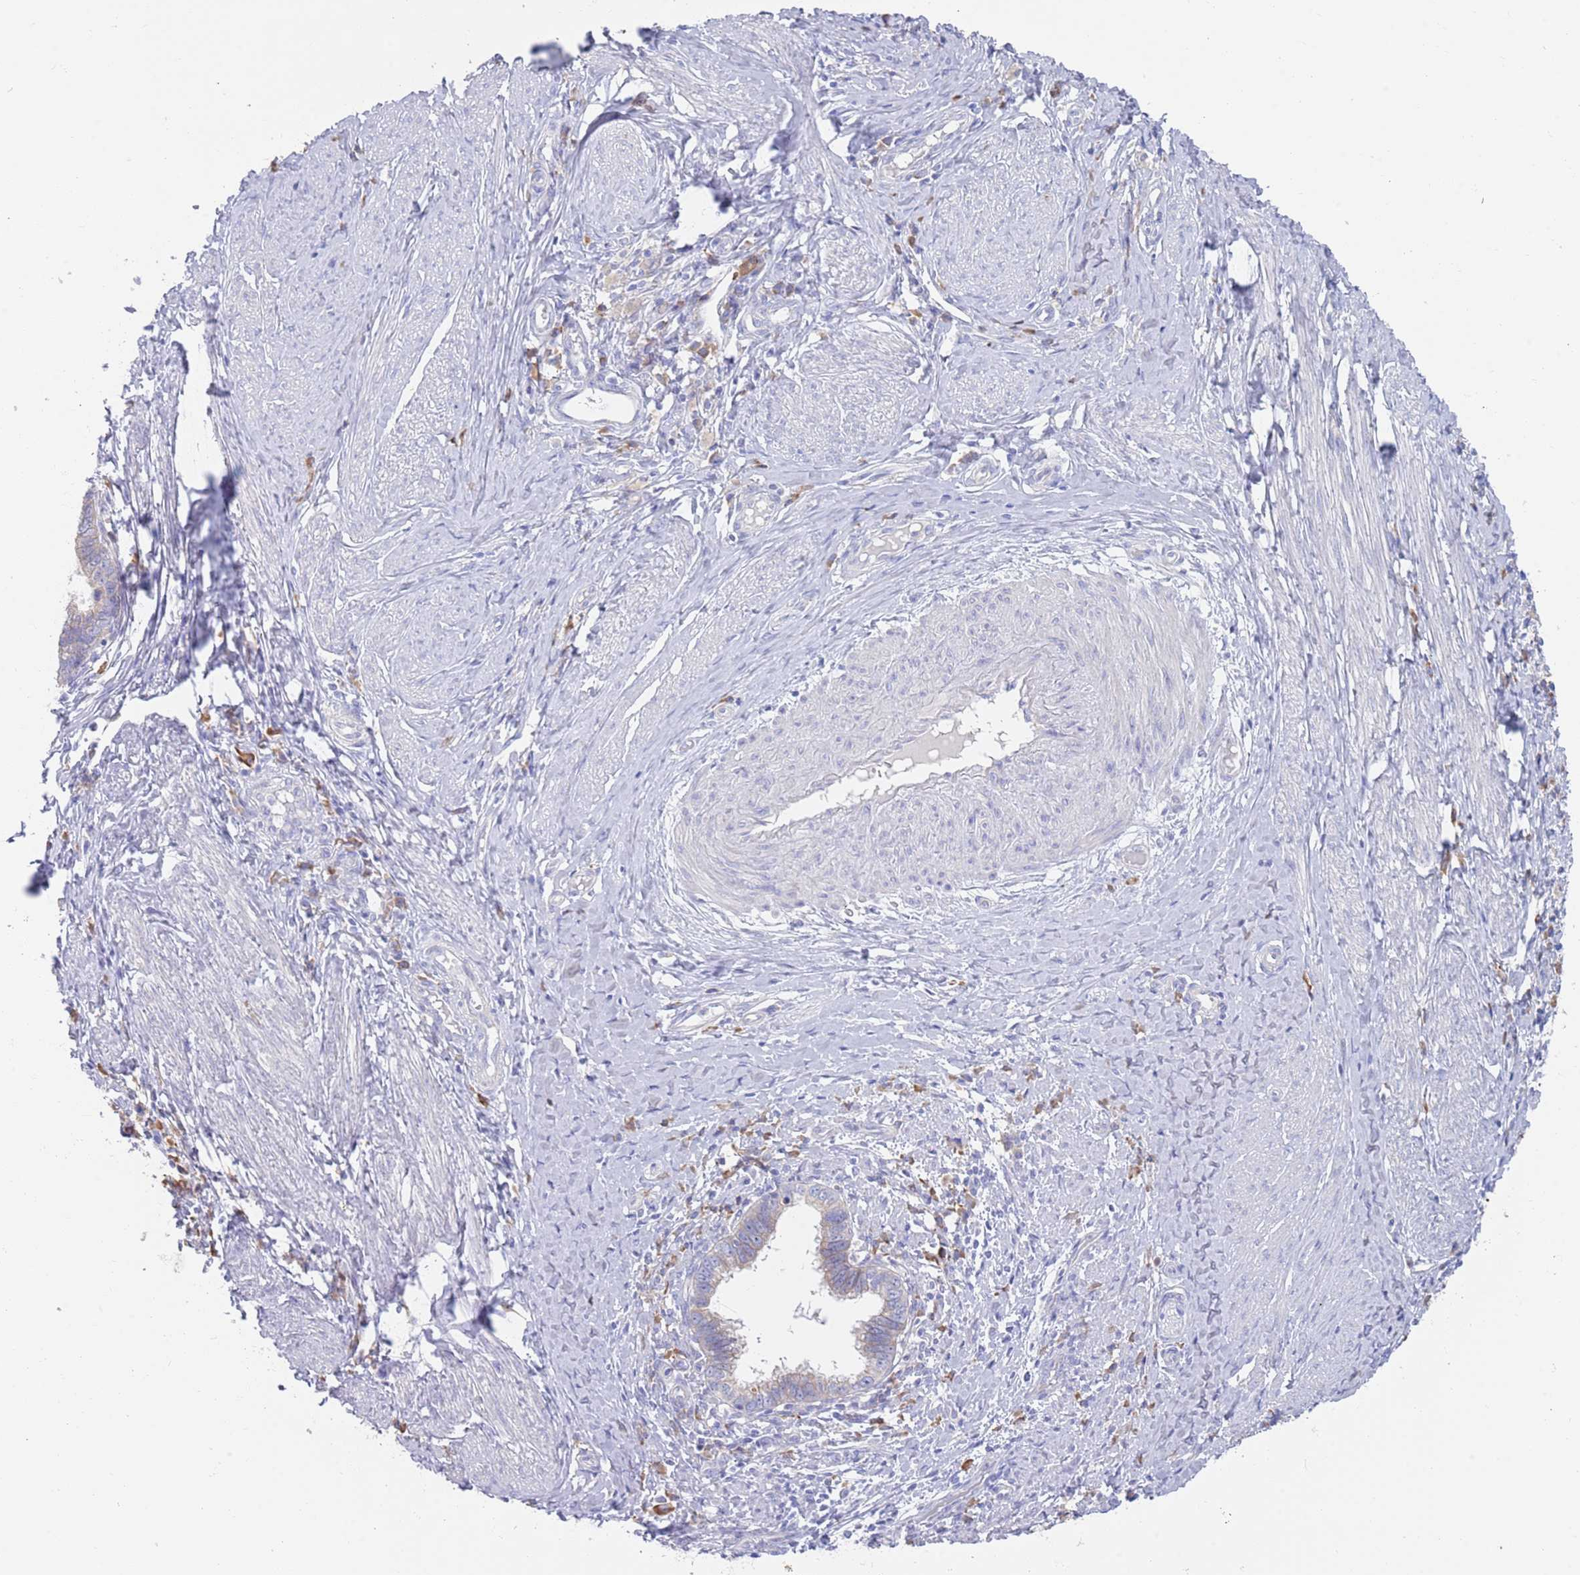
{"staining": {"intensity": "negative", "quantity": "none", "location": "none"}, "tissue": "cervical cancer", "cell_type": "Tumor cells", "image_type": "cancer", "snomed": [{"axis": "morphology", "description": "Adenocarcinoma, NOS"}, {"axis": "topography", "description": "Cervix"}], "caption": "Immunohistochemistry (IHC) image of neoplastic tissue: cervical adenocarcinoma stained with DAB exhibits no significant protein expression in tumor cells. The staining was performed using DAB (3,3'-diaminobenzidine) to visualize the protein expression in brown, while the nuclei were stained in blue with hematoxylin (Magnification: 20x).", "gene": "CCDC149", "patient": {"sex": "female", "age": 36}}